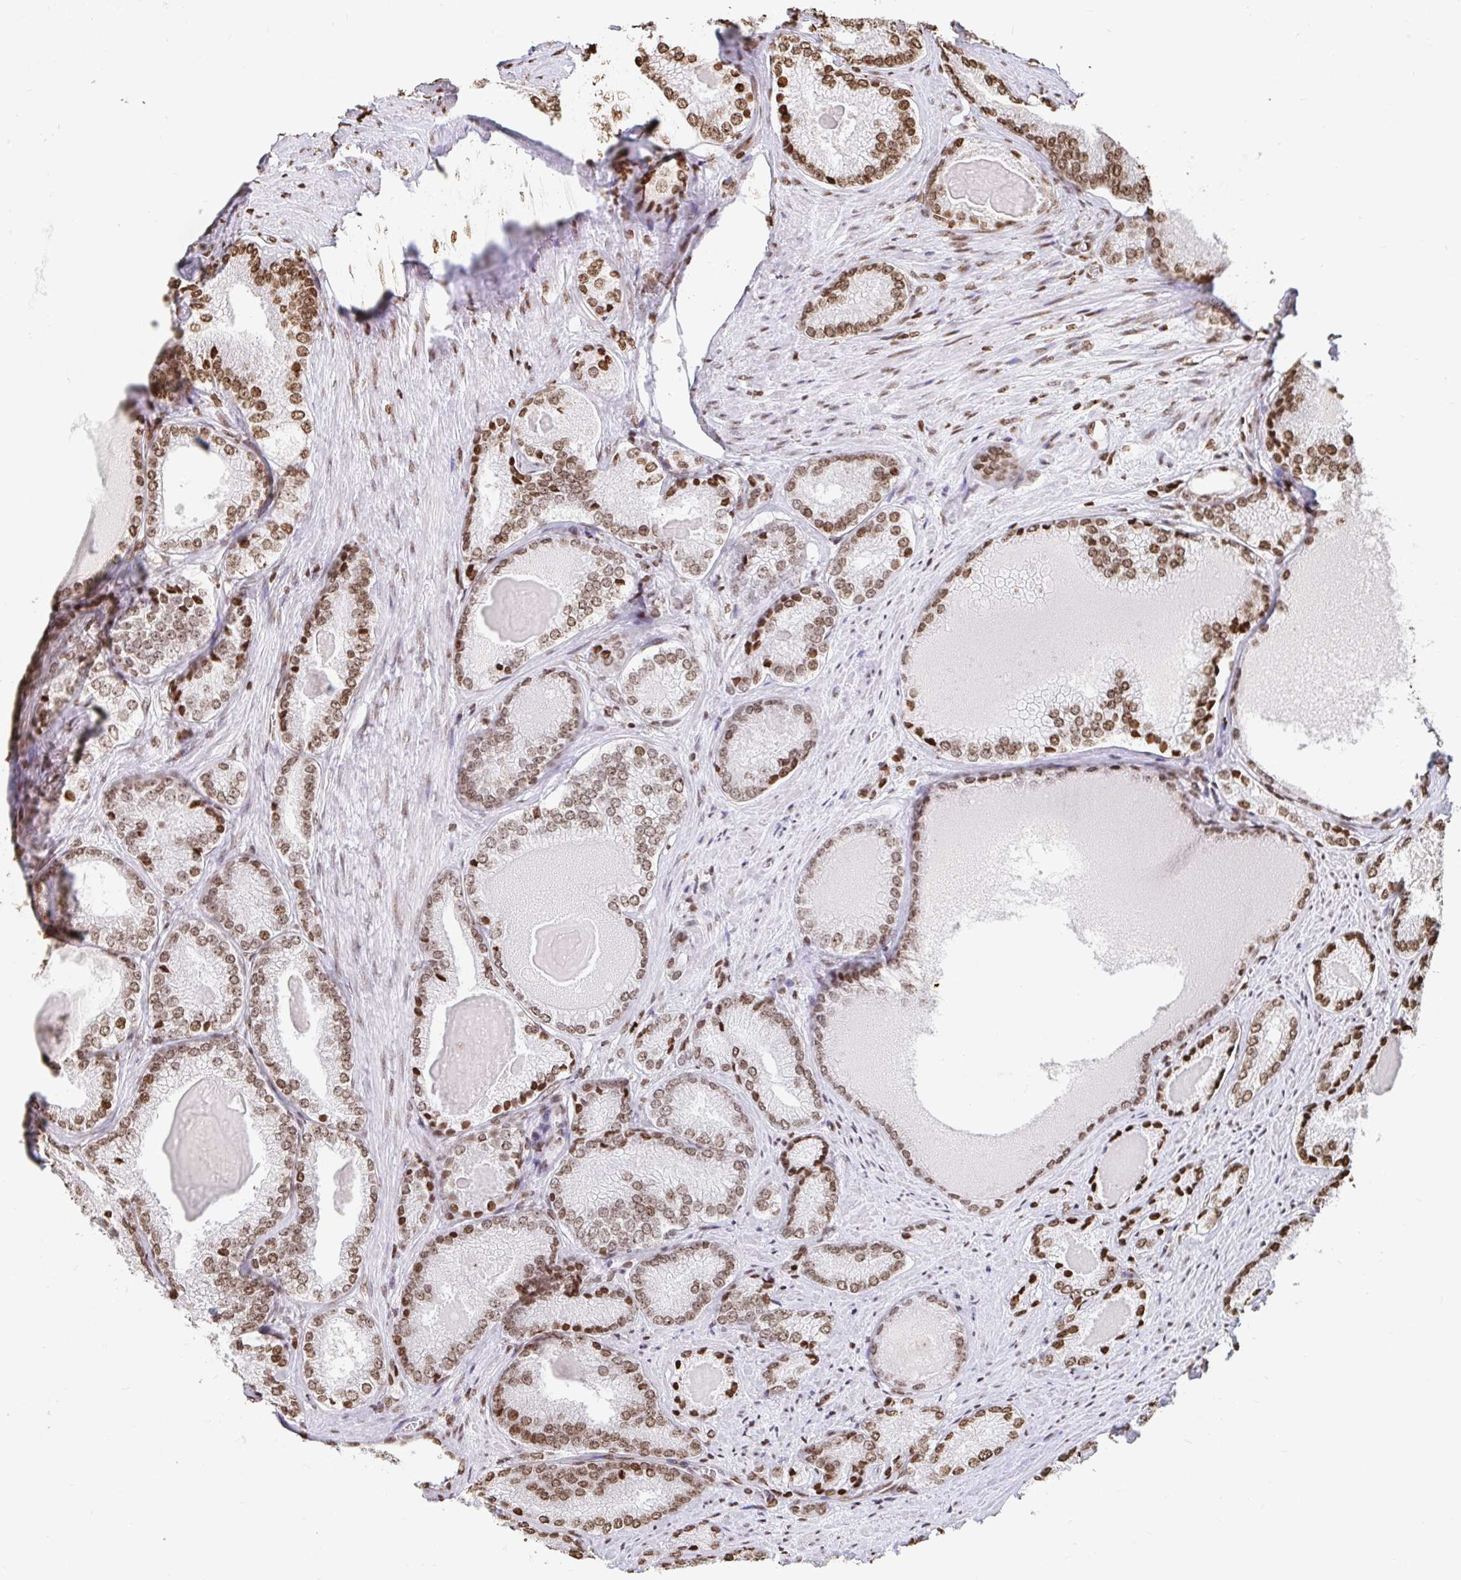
{"staining": {"intensity": "moderate", "quantity": ">75%", "location": "nuclear"}, "tissue": "prostate cancer", "cell_type": "Tumor cells", "image_type": "cancer", "snomed": [{"axis": "morphology", "description": "Adenocarcinoma, NOS"}, {"axis": "morphology", "description": "Adenocarcinoma, Low grade"}, {"axis": "topography", "description": "Prostate"}], "caption": "Human prostate cancer stained for a protein (brown) shows moderate nuclear positive expression in approximately >75% of tumor cells.", "gene": "H2BC5", "patient": {"sex": "male", "age": 68}}